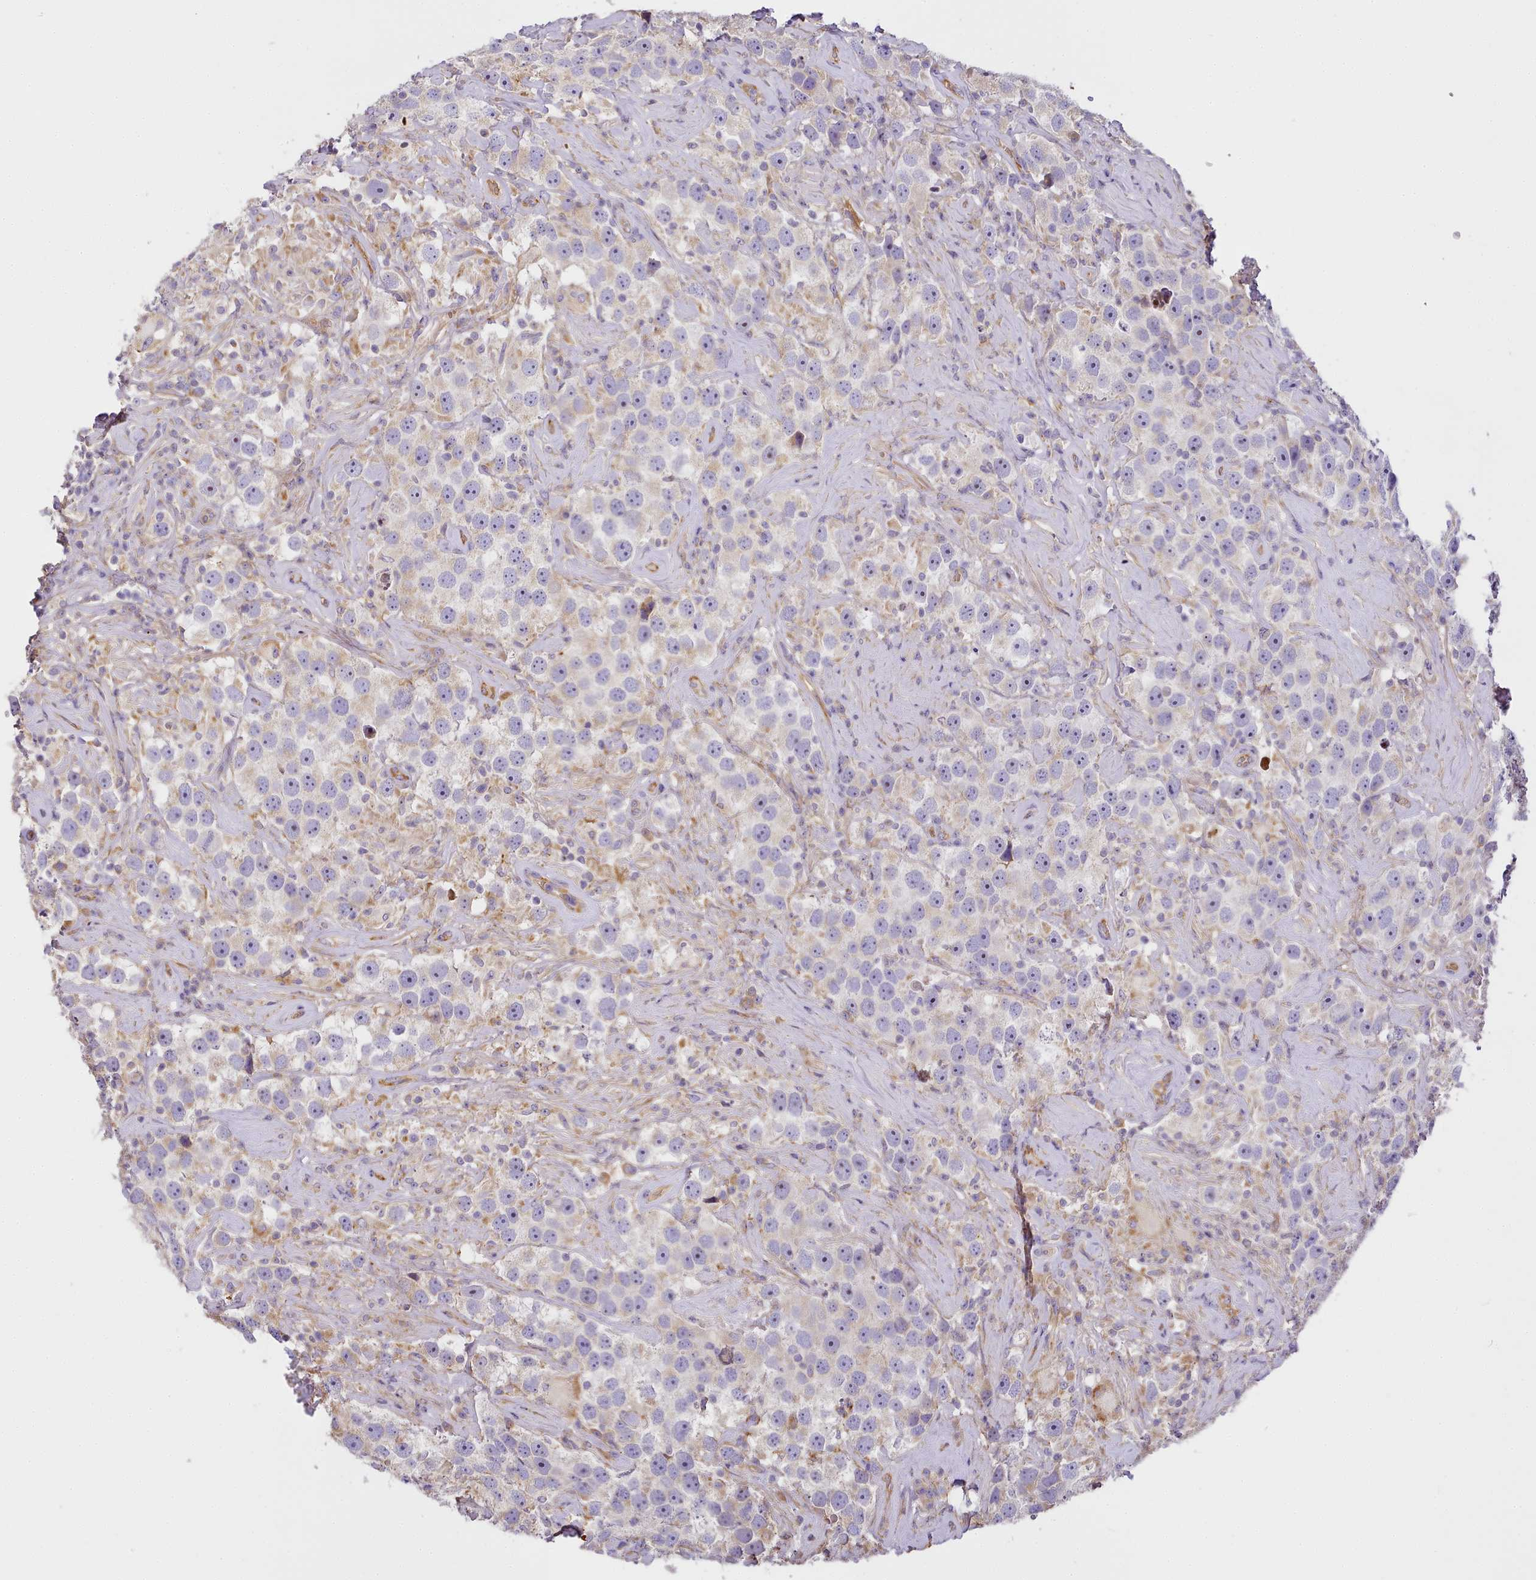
{"staining": {"intensity": "negative", "quantity": "none", "location": "none"}, "tissue": "testis cancer", "cell_type": "Tumor cells", "image_type": "cancer", "snomed": [{"axis": "morphology", "description": "Seminoma, NOS"}, {"axis": "topography", "description": "Testis"}], "caption": "Testis cancer was stained to show a protein in brown. There is no significant staining in tumor cells.", "gene": "NBPF1", "patient": {"sex": "male", "age": 49}}